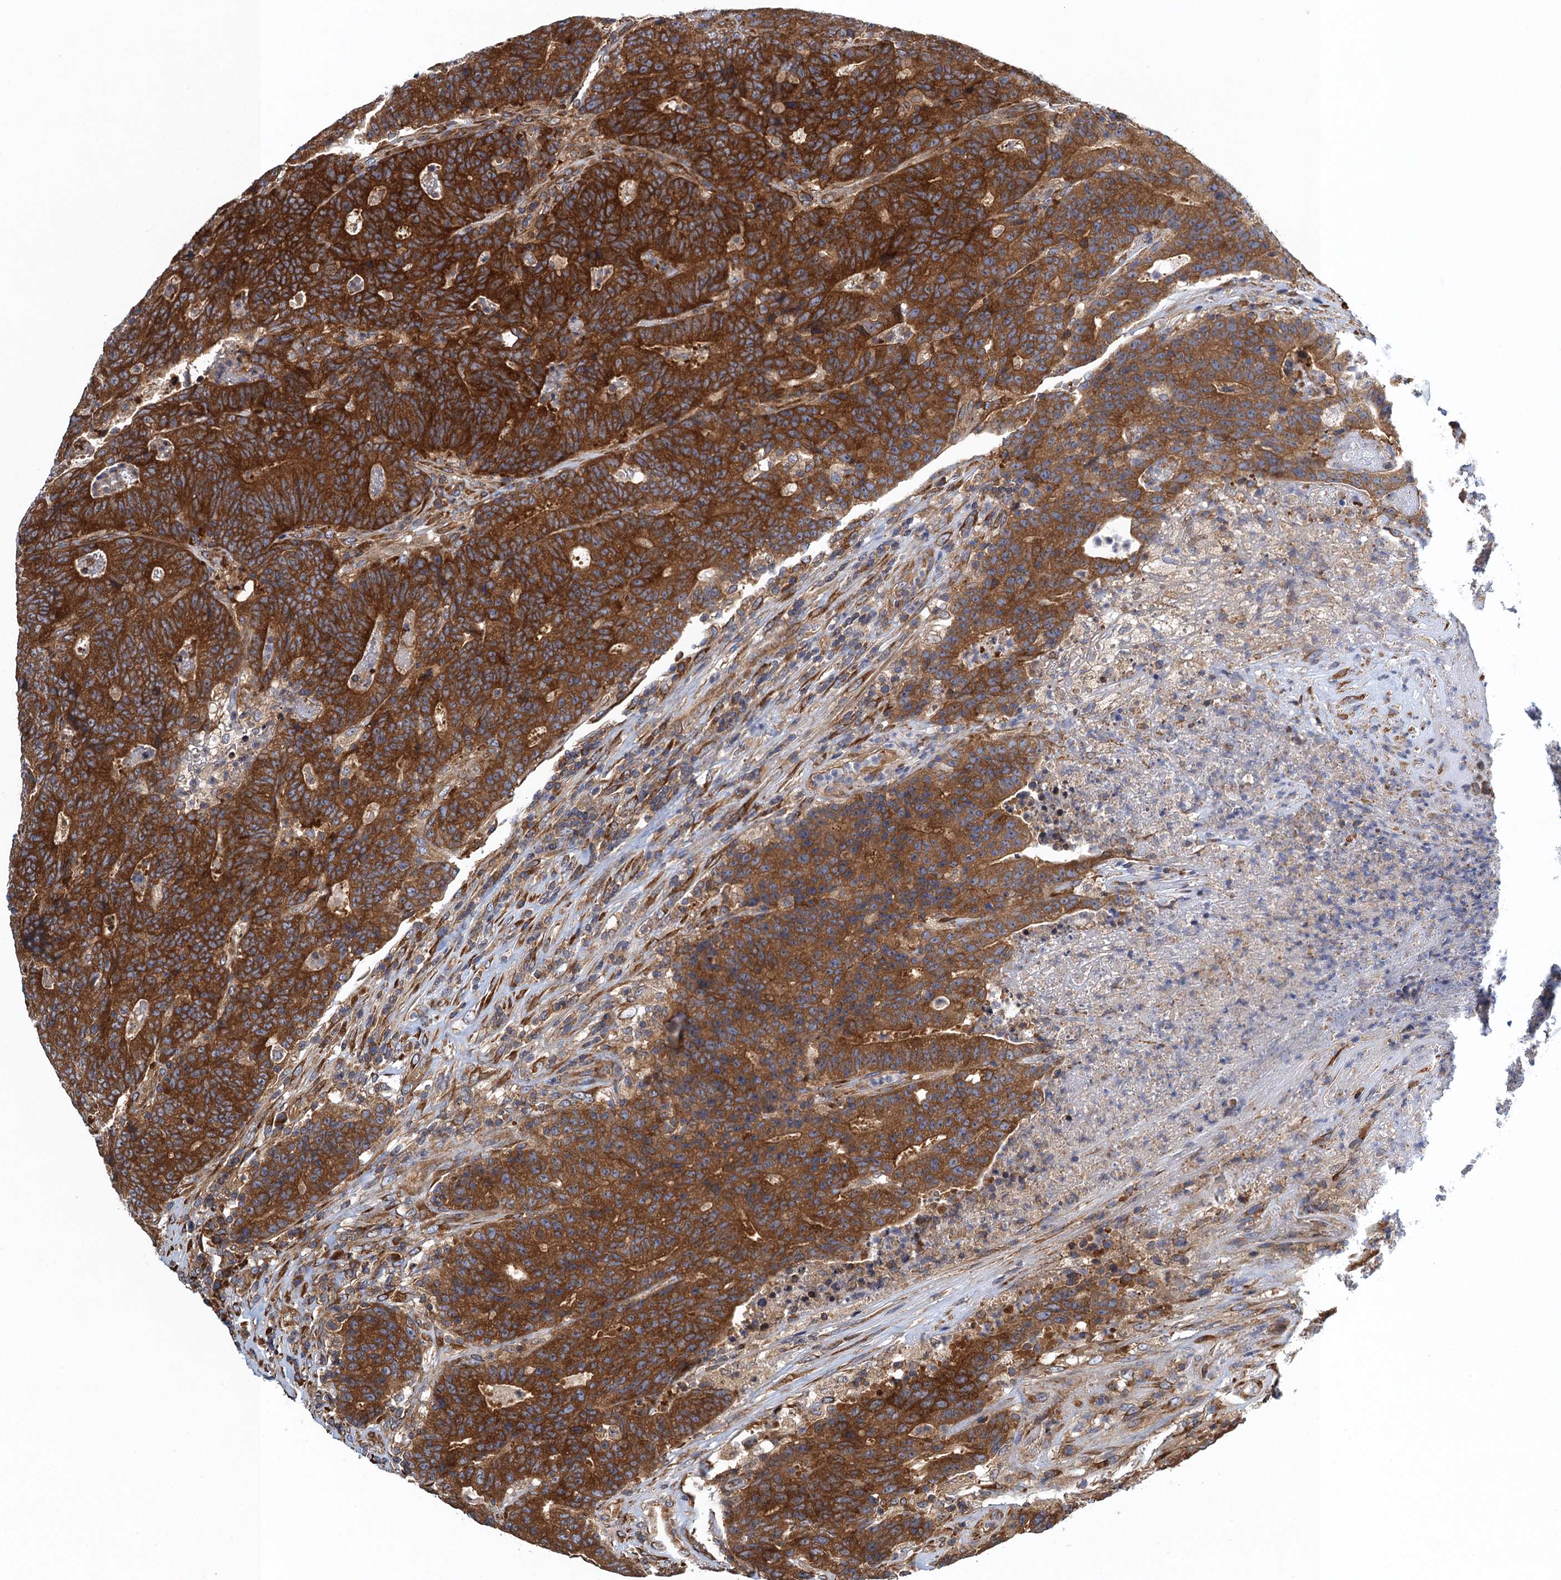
{"staining": {"intensity": "strong", "quantity": ">75%", "location": "cytoplasmic/membranous"}, "tissue": "colorectal cancer", "cell_type": "Tumor cells", "image_type": "cancer", "snomed": [{"axis": "morphology", "description": "Adenocarcinoma, NOS"}, {"axis": "topography", "description": "Colon"}], "caption": "A high-resolution micrograph shows IHC staining of colorectal cancer, which displays strong cytoplasmic/membranous expression in about >75% of tumor cells.", "gene": "MDM1", "patient": {"sex": "female", "age": 75}}